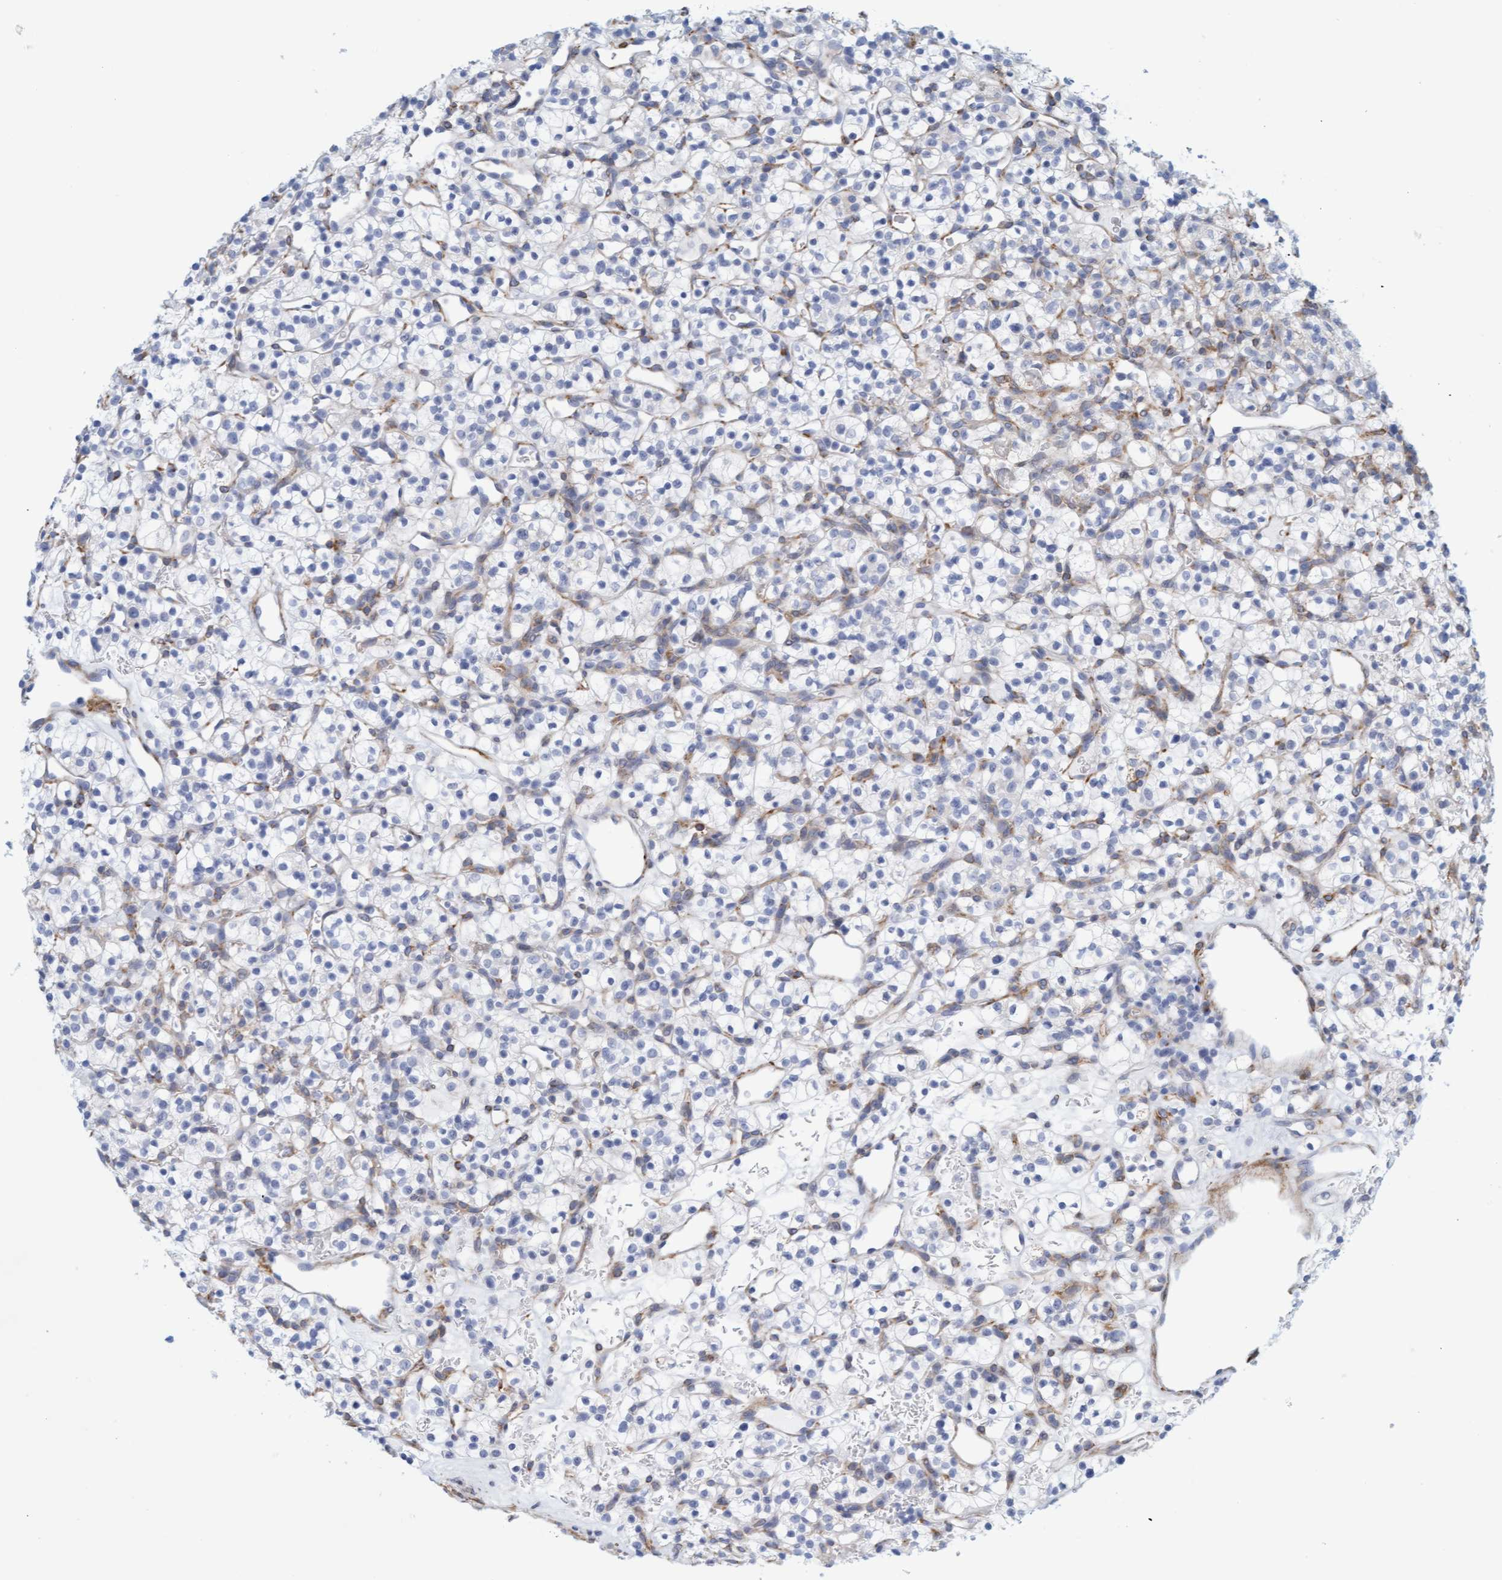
{"staining": {"intensity": "negative", "quantity": "none", "location": "none"}, "tissue": "renal cancer", "cell_type": "Tumor cells", "image_type": "cancer", "snomed": [{"axis": "morphology", "description": "Adenocarcinoma, NOS"}, {"axis": "topography", "description": "Kidney"}], "caption": "Tumor cells show no significant positivity in adenocarcinoma (renal).", "gene": "MAP1B", "patient": {"sex": "female", "age": 57}}